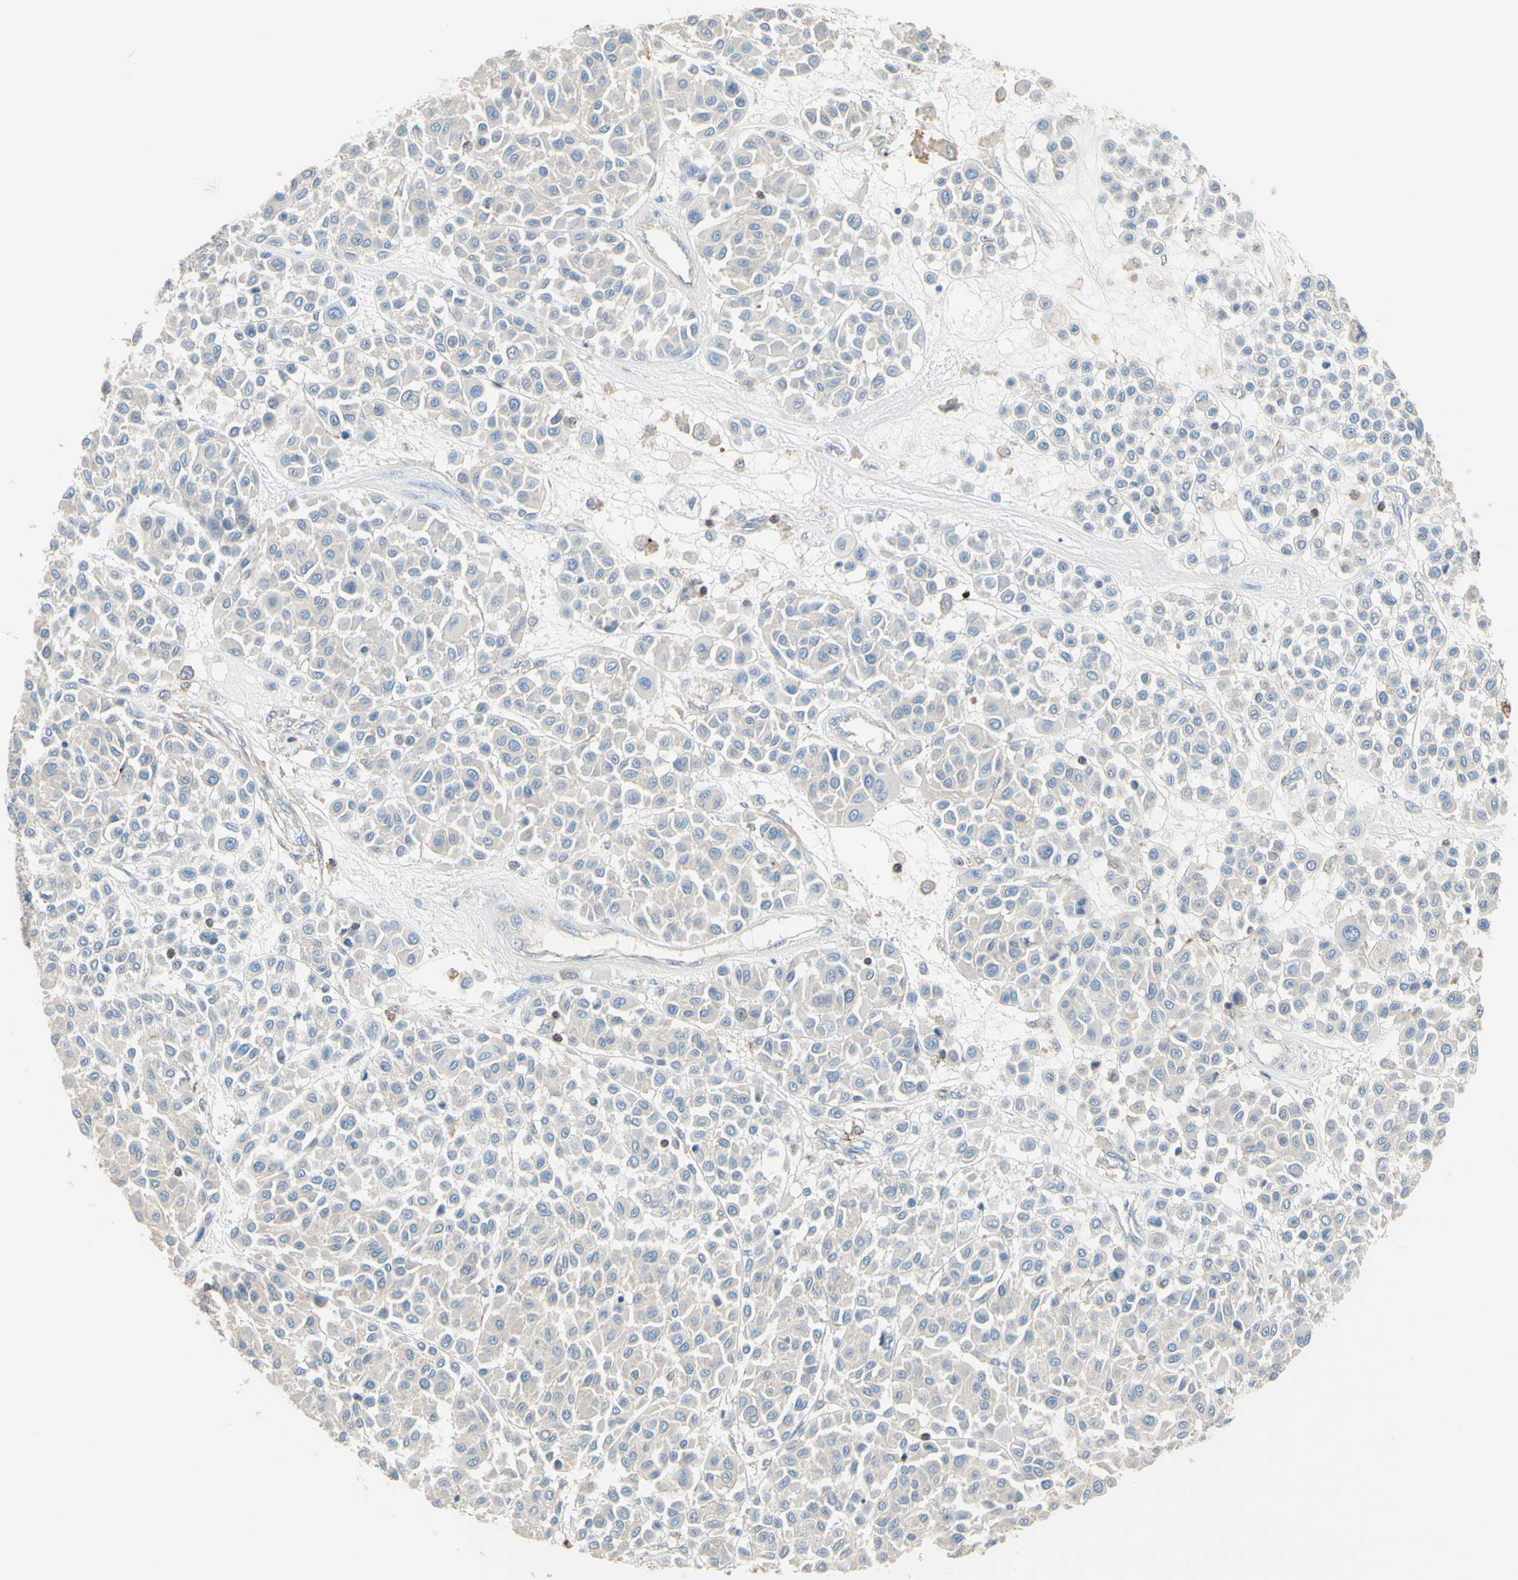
{"staining": {"intensity": "negative", "quantity": "none", "location": "none"}, "tissue": "melanoma", "cell_type": "Tumor cells", "image_type": "cancer", "snomed": [{"axis": "morphology", "description": "Malignant melanoma, Metastatic site"}, {"axis": "topography", "description": "Soft tissue"}], "caption": "There is no significant positivity in tumor cells of malignant melanoma (metastatic site). (DAB immunohistochemistry (IHC) with hematoxylin counter stain).", "gene": "SEMA4C", "patient": {"sex": "male", "age": 41}}